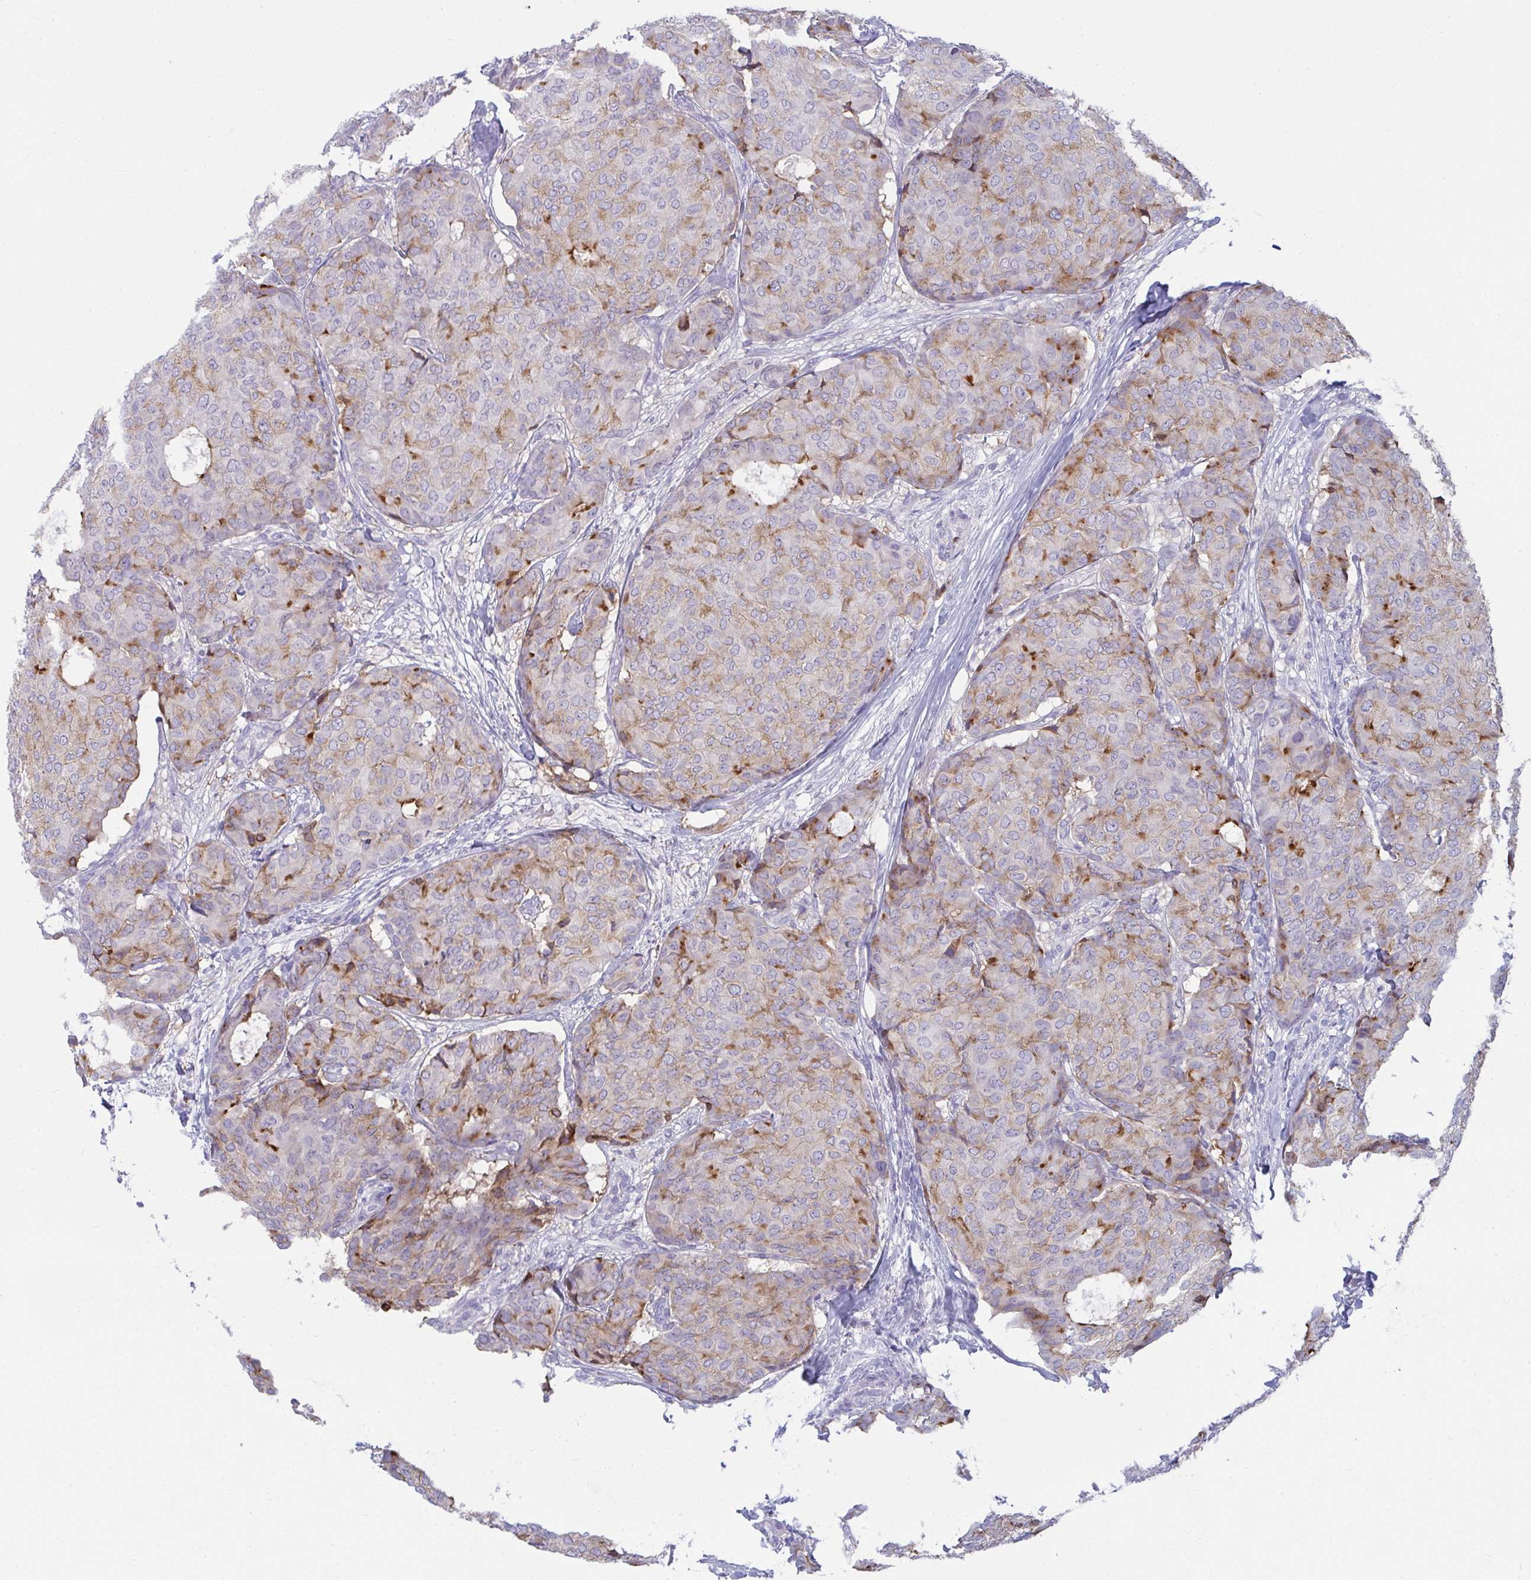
{"staining": {"intensity": "moderate", "quantity": "<25%", "location": "cytoplasmic/membranous"}, "tissue": "breast cancer", "cell_type": "Tumor cells", "image_type": "cancer", "snomed": [{"axis": "morphology", "description": "Duct carcinoma"}, {"axis": "topography", "description": "Breast"}], "caption": "Breast cancer (invasive ductal carcinoma) stained for a protein (brown) shows moderate cytoplasmic/membranous positive expression in about <25% of tumor cells.", "gene": "RGPD5", "patient": {"sex": "female", "age": 75}}